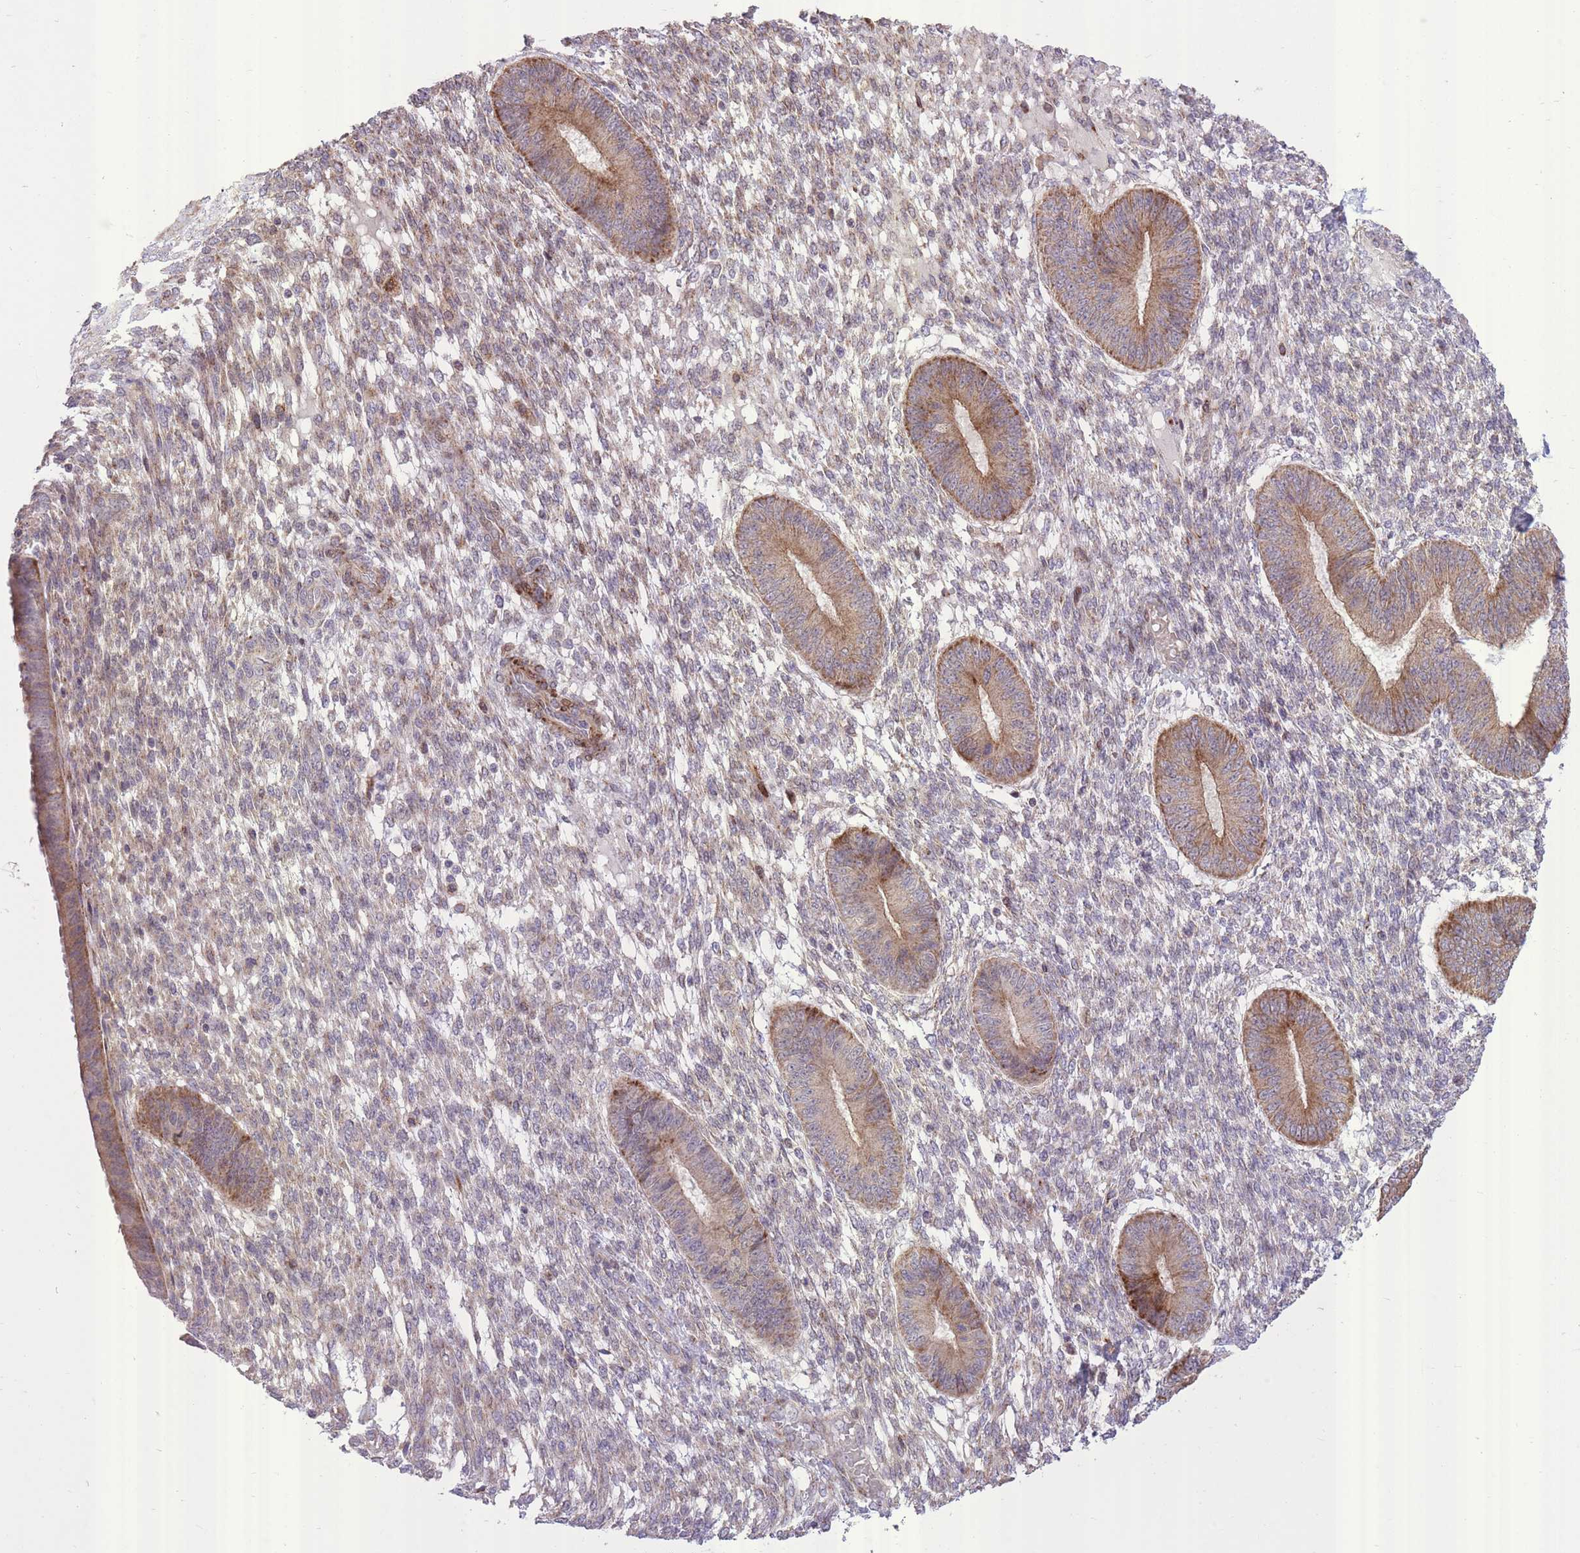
{"staining": {"intensity": "weak", "quantity": "<25%", "location": "cytoplasmic/membranous"}, "tissue": "endometrium", "cell_type": "Cells in endometrial stroma", "image_type": "normal", "snomed": [{"axis": "morphology", "description": "Normal tissue, NOS"}, {"axis": "topography", "description": "Endometrium"}], "caption": "Protein analysis of benign endometrium displays no significant staining in cells in endometrial stroma. The staining was performed using DAB (3,3'-diaminobenzidine) to visualize the protein expression in brown, while the nuclei were stained in blue with hematoxylin (Magnification: 20x).", "gene": "SLC4A4", "patient": {"sex": "female", "age": 49}}